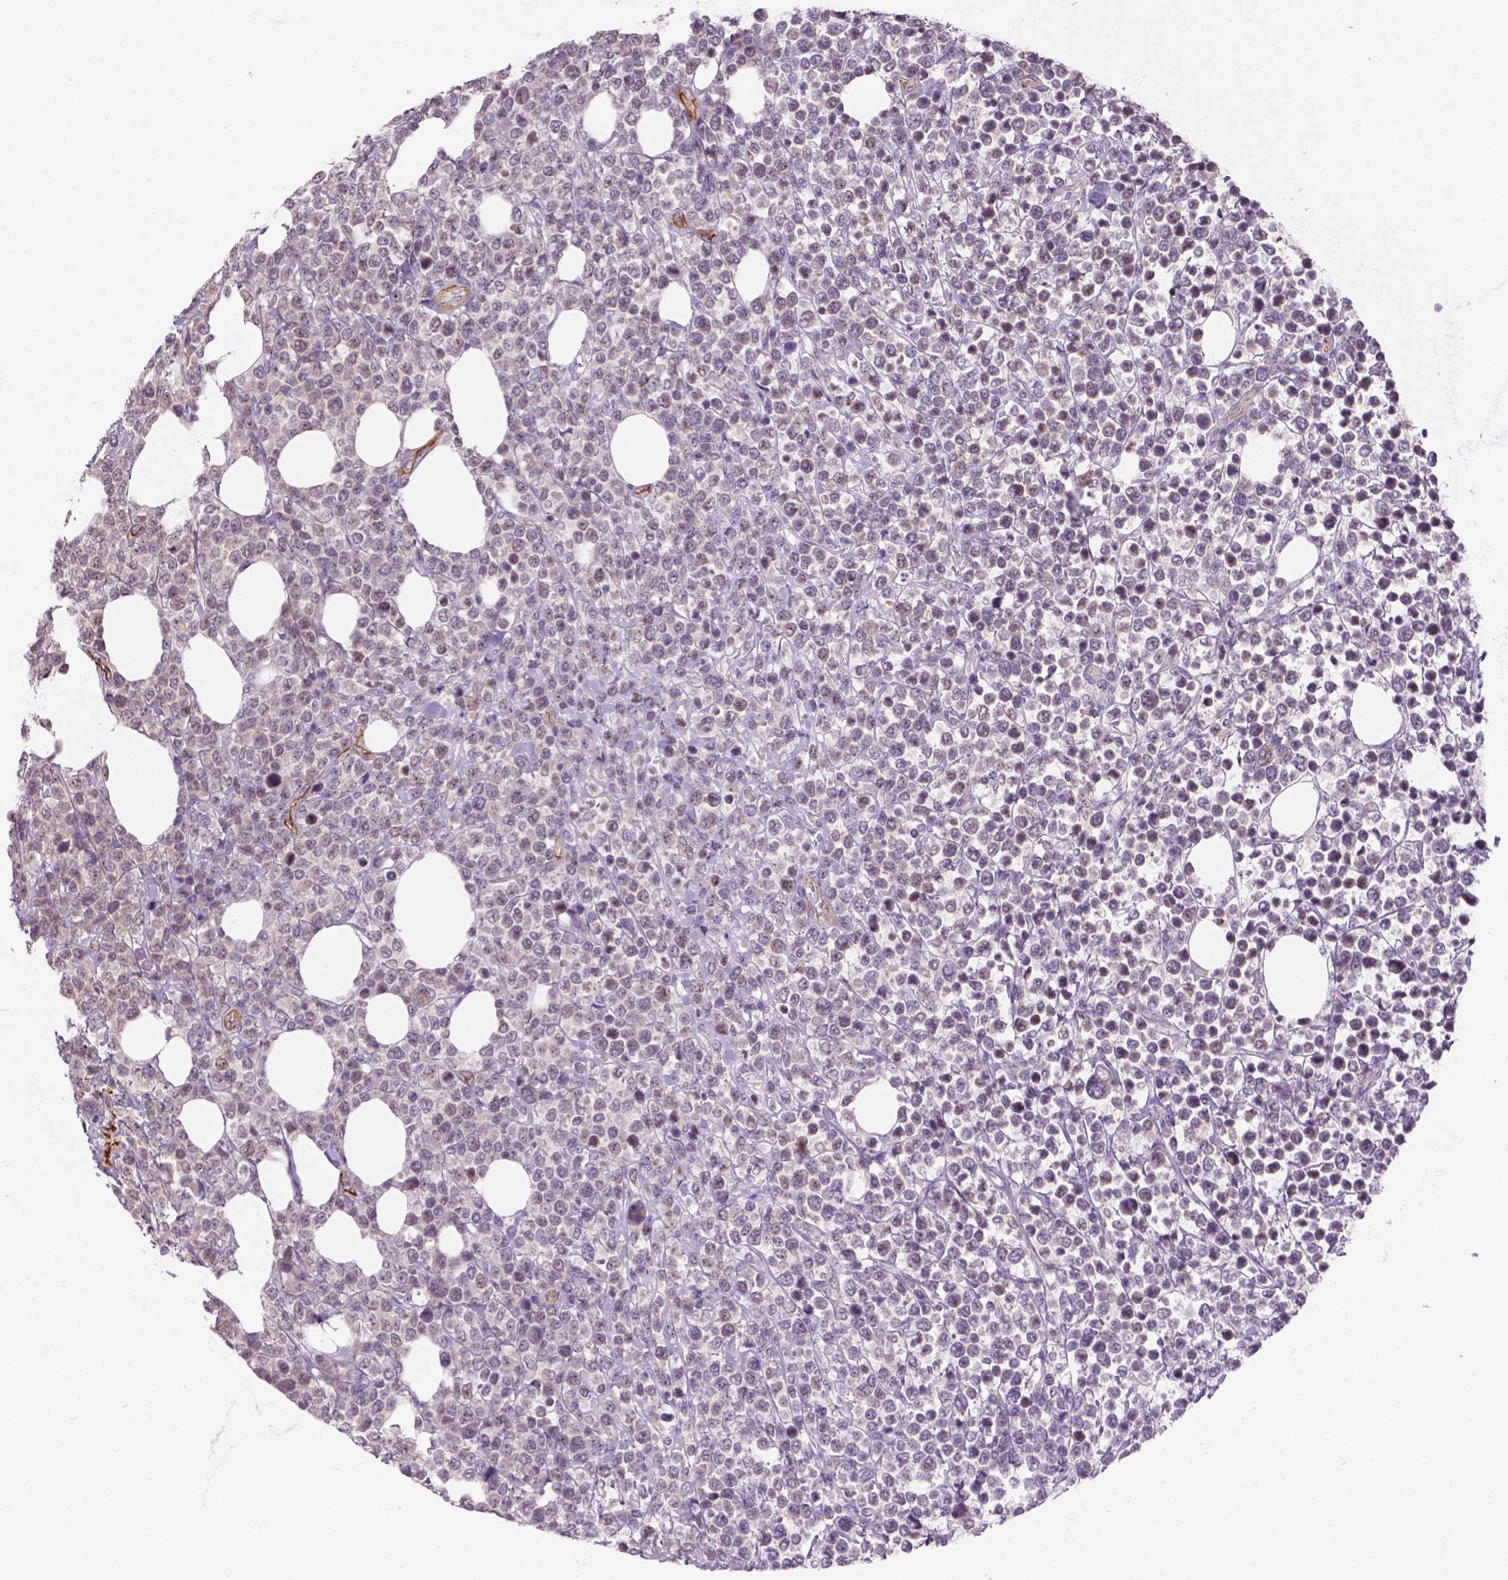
{"staining": {"intensity": "weak", "quantity": "<25%", "location": "nuclear"}, "tissue": "lymphoma", "cell_type": "Tumor cells", "image_type": "cancer", "snomed": [{"axis": "morphology", "description": "Malignant lymphoma, non-Hodgkin's type, High grade"}, {"axis": "topography", "description": "Soft tissue"}], "caption": "Immunohistochemistry of human high-grade malignant lymphoma, non-Hodgkin's type exhibits no positivity in tumor cells.", "gene": "ARL5C", "patient": {"sex": "female", "age": 56}}